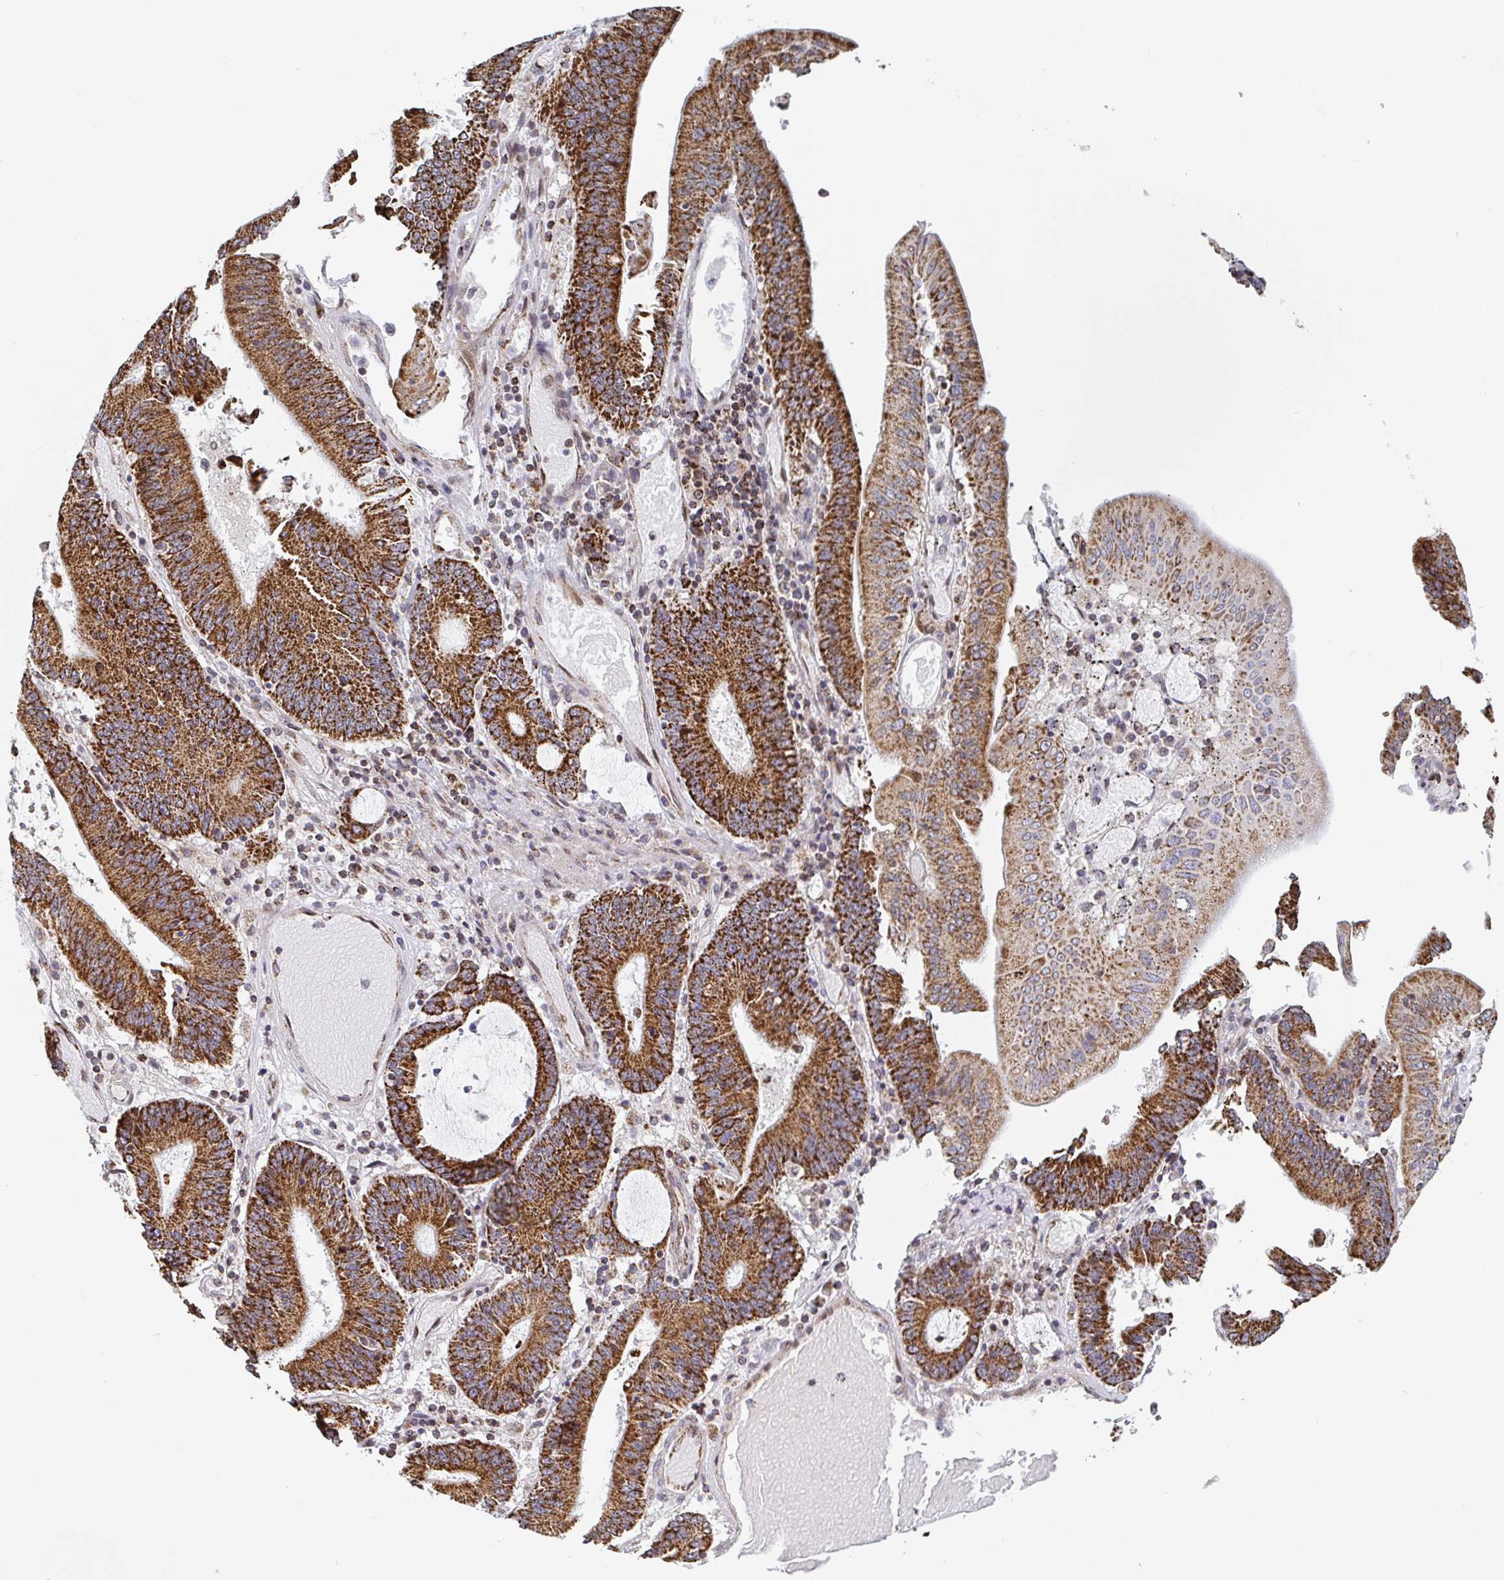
{"staining": {"intensity": "strong", "quantity": ">75%", "location": "cytoplasmic/membranous"}, "tissue": "stomach cancer", "cell_type": "Tumor cells", "image_type": "cancer", "snomed": [{"axis": "morphology", "description": "Adenocarcinoma, NOS"}, {"axis": "topography", "description": "Stomach, upper"}], "caption": "This image reveals IHC staining of stomach adenocarcinoma, with high strong cytoplasmic/membranous staining in approximately >75% of tumor cells.", "gene": "STARD8", "patient": {"sex": "male", "age": 68}}